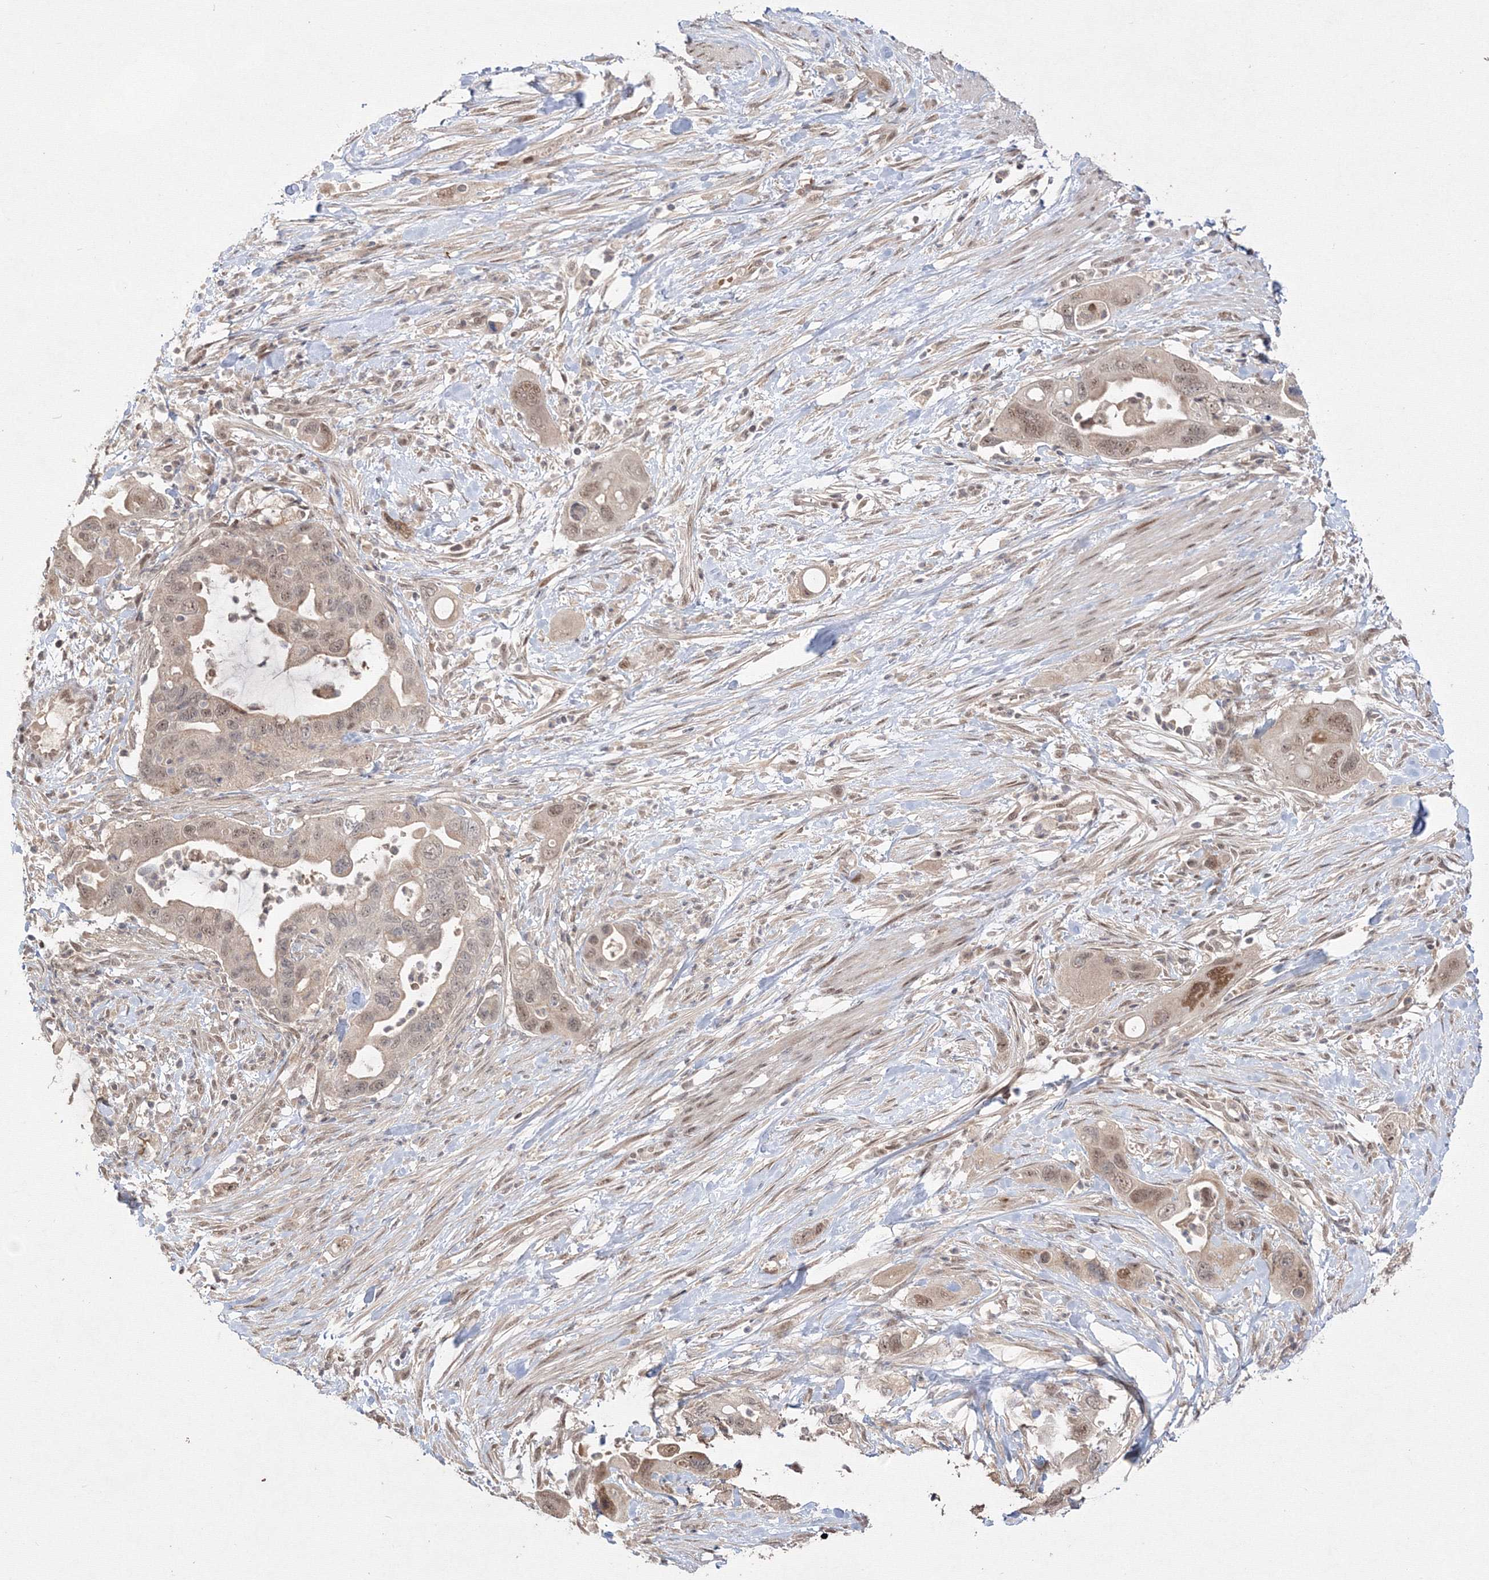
{"staining": {"intensity": "weak", "quantity": ">75%", "location": "cytoplasmic/membranous,nuclear"}, "tissue": "pancreatic cancer", "cell_type": "Tumor cells", "image_type": "cancer", "snomed": [{"axis": "morphology", "description": "Adenocarcinoma, NOS"}, {"axis": "topography", "description": "Pancreas"}], "caption": "This photomicrograph displays immunohistochemistry (IHC) staining of human pancreatic adenocarcinoma, with low weak cytoplasmic/membranous and nuclear positivity in approximately >75% of tumor cells.", "gene": "COPS4", "patient": {"sex": "female", "age": 71}}